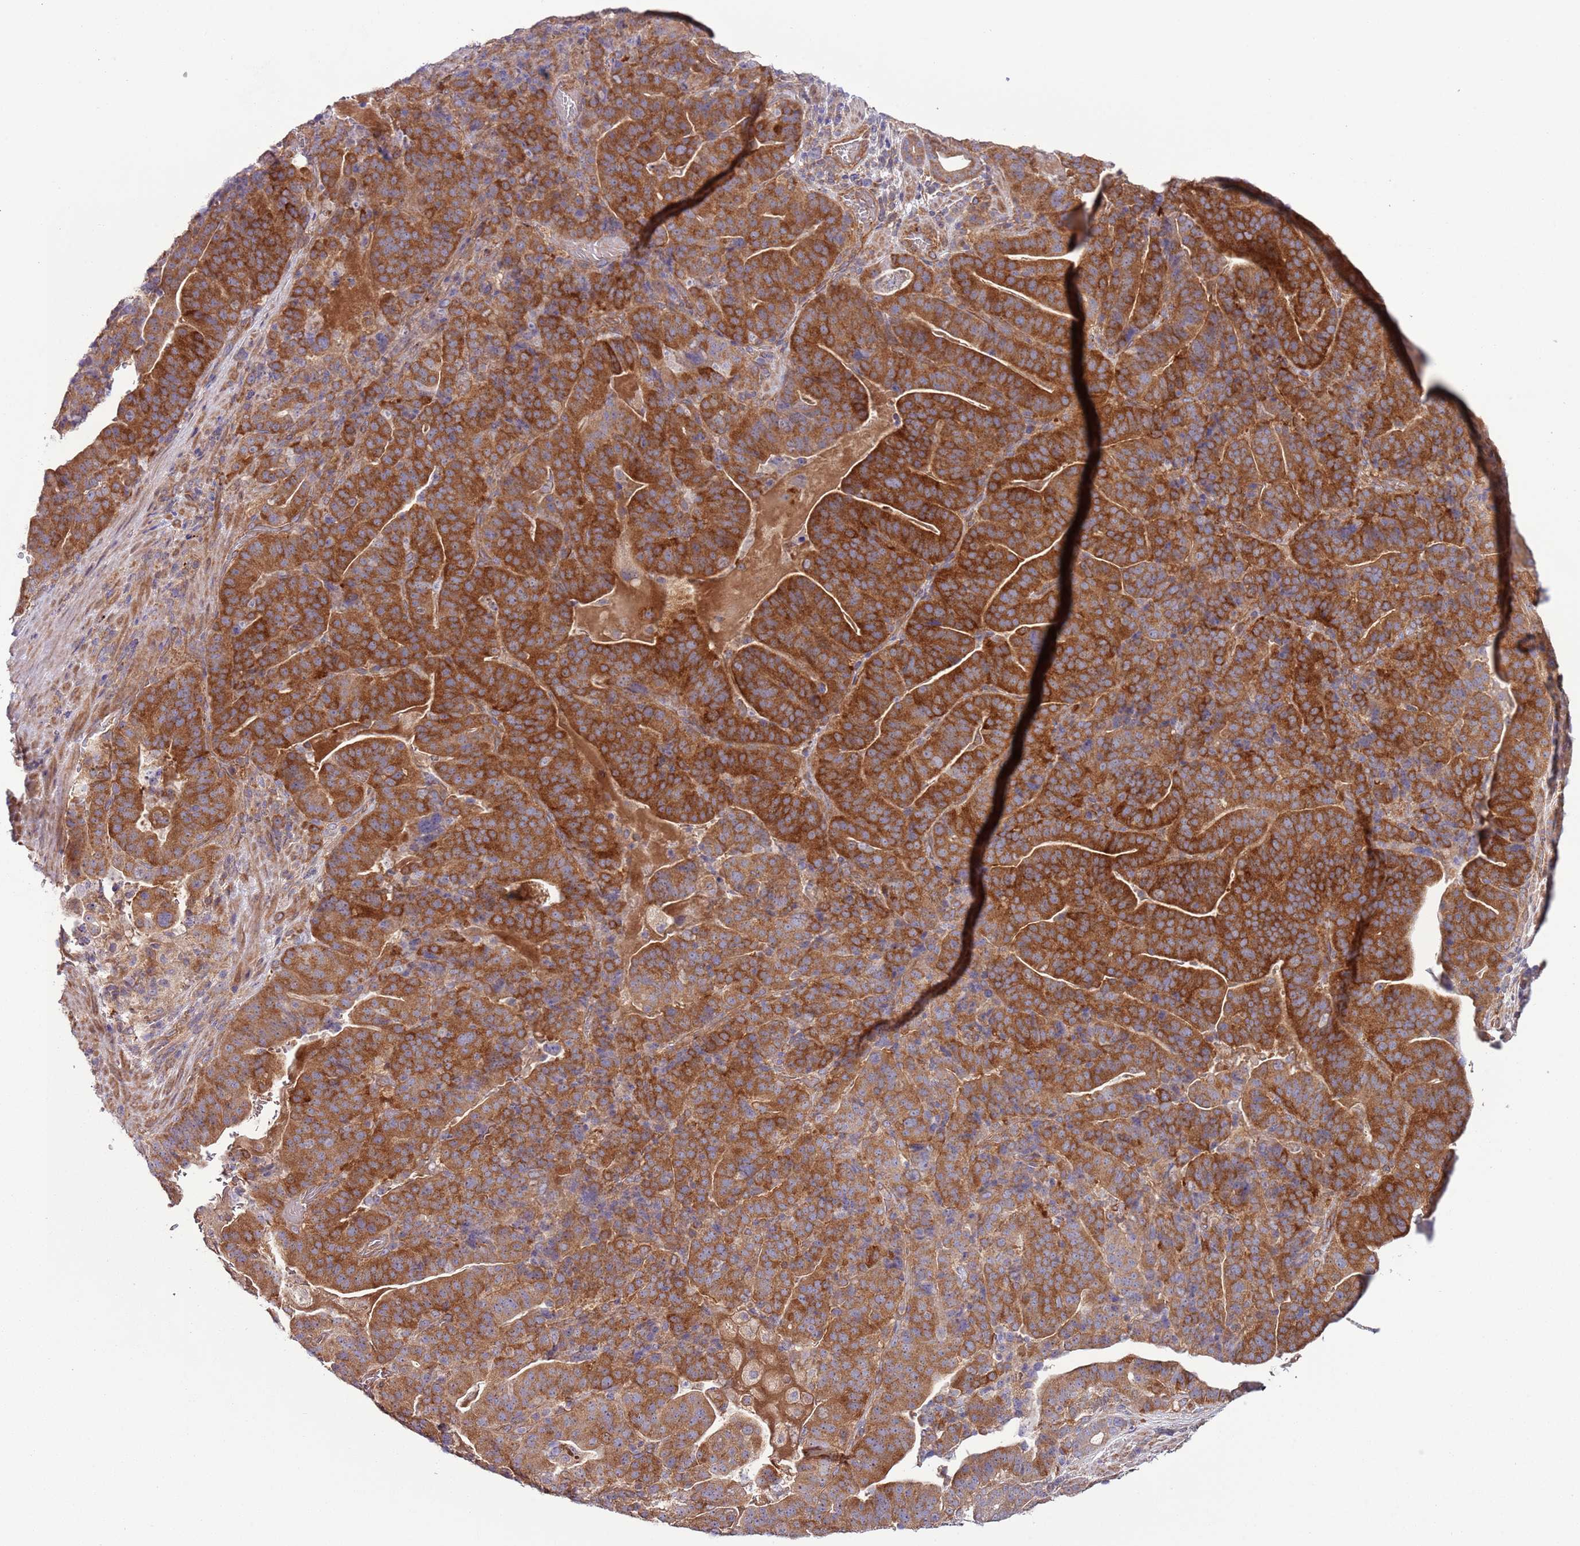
{"staining": {"intensity": "strong", "quantity": ">75%", "location": "cytoplasmic/membranous"}, "tissue": "stomach cancer", "cell_type": "Tumor cells", "image_type": "cancer", "snomed": [{"axis": "morphology", "description": "Adenocarcinoma, NOS"}, {"axis": "topography", "description": "Stomach"}], "caption": "This image exhibits IHC staining of human stomach cancer (adenocarcinoma), with high strong cytoplasmic/membranous expression in about >75% of tumor cells.", "gene": "LPIN2", "patient": {"sex": "male", "age": 48}}